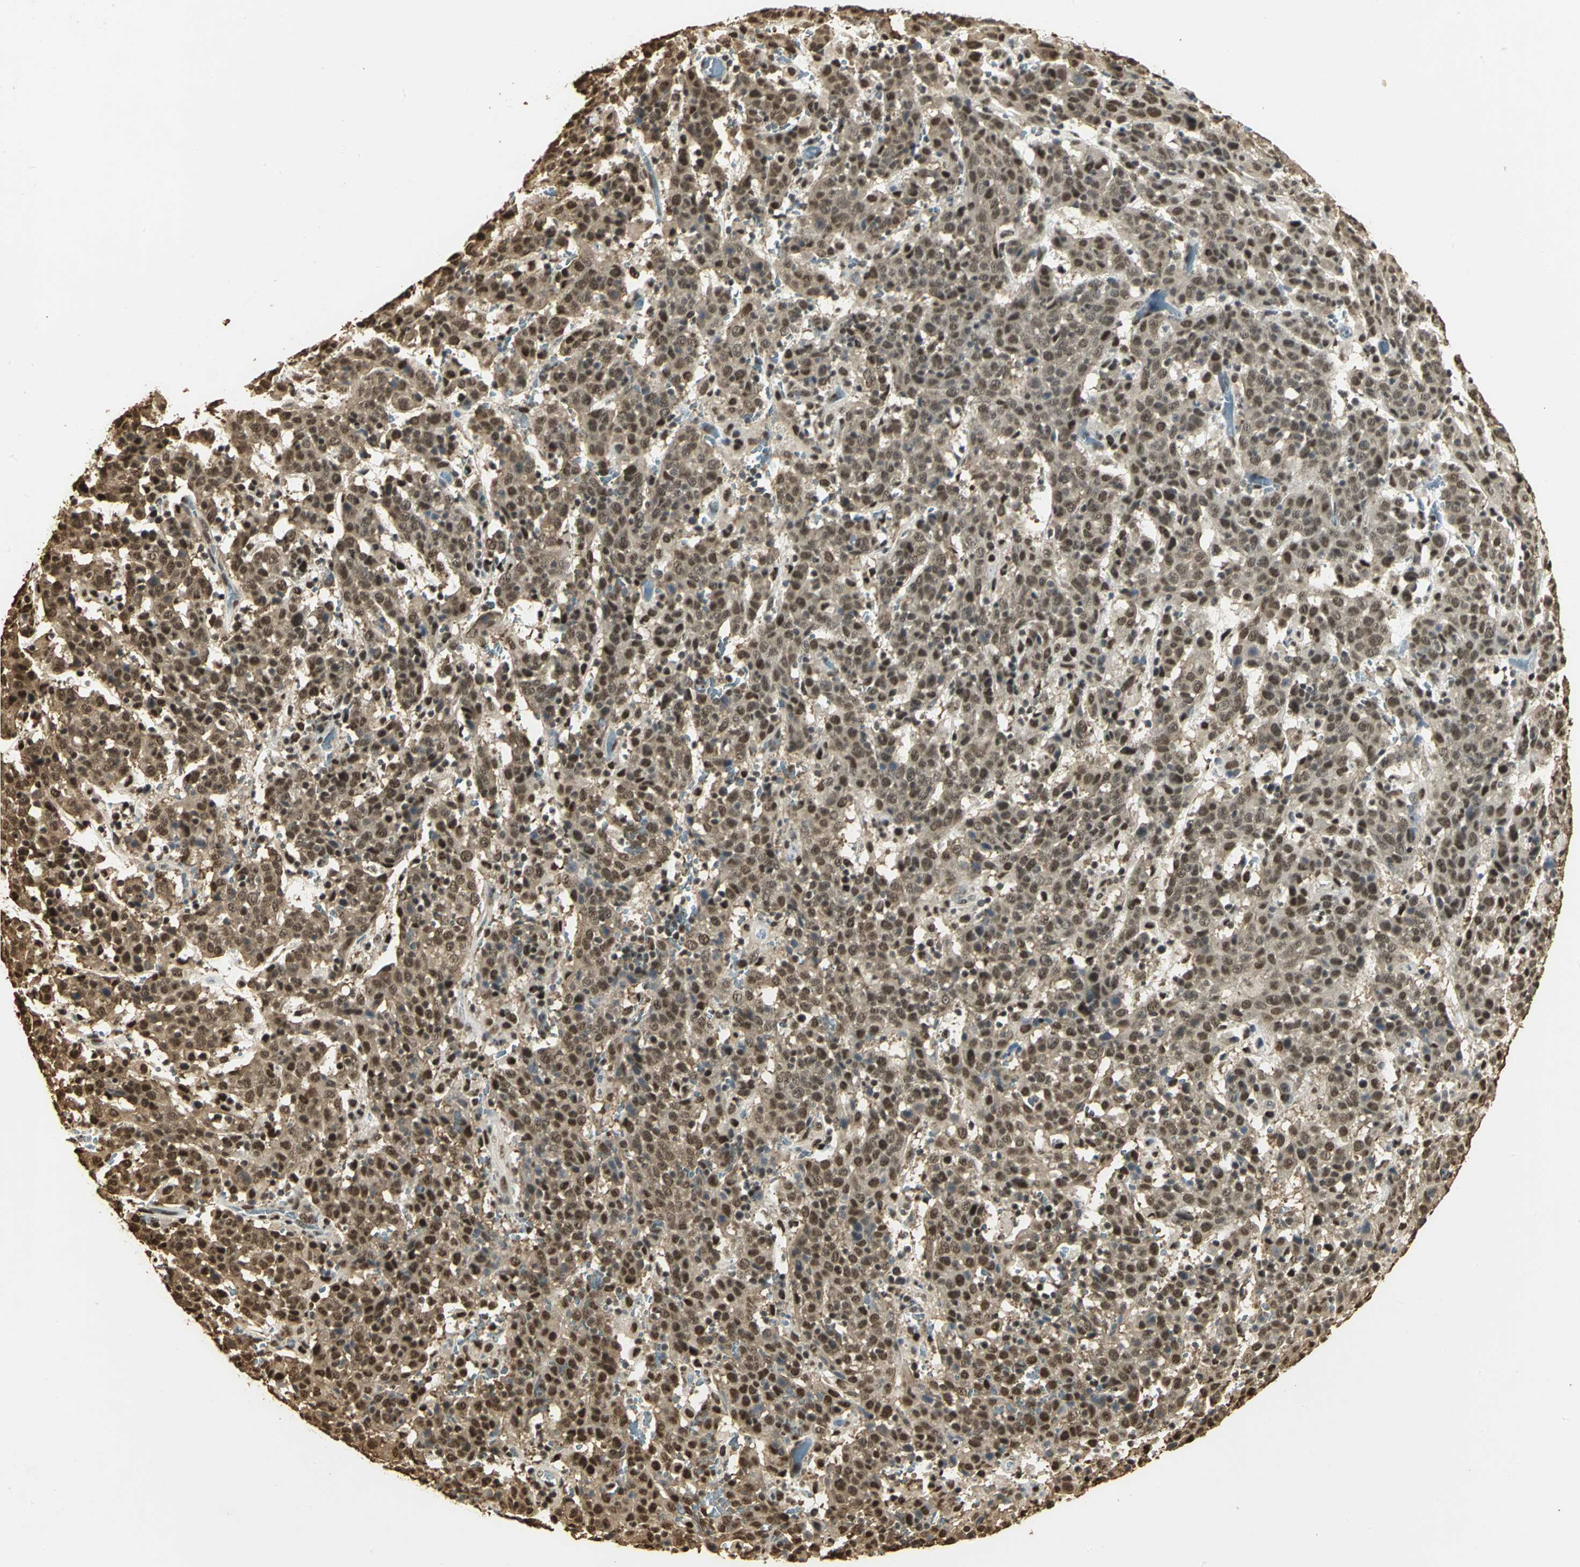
{"staining": {"intensity": "strong", "quantity": ">75%", "location": "cytoplasmic/membranous,nuclear"}, "tissue": "cervical cancer", "cell_type": "Tumor cells", "image_type": "cancer", "snomed": [{"axis": "morphology", "description": "Normal tissue, NOS"}, {"axis": "morphology", "description": "Squamous cell carcinoma, NOS"}, {"axis": "topography", "description": "Cervix"}], "caption": "Immunohistochemistry (IHC) (DAB (3,3'-diaminobenzidine)) staining of cervical cancer displays strong cytoplasmic/membranous and nuclear protein staining in approximately >75% of tumor cells.", "gene": "SET", "patient": {"sex": "female", "age": 67}}